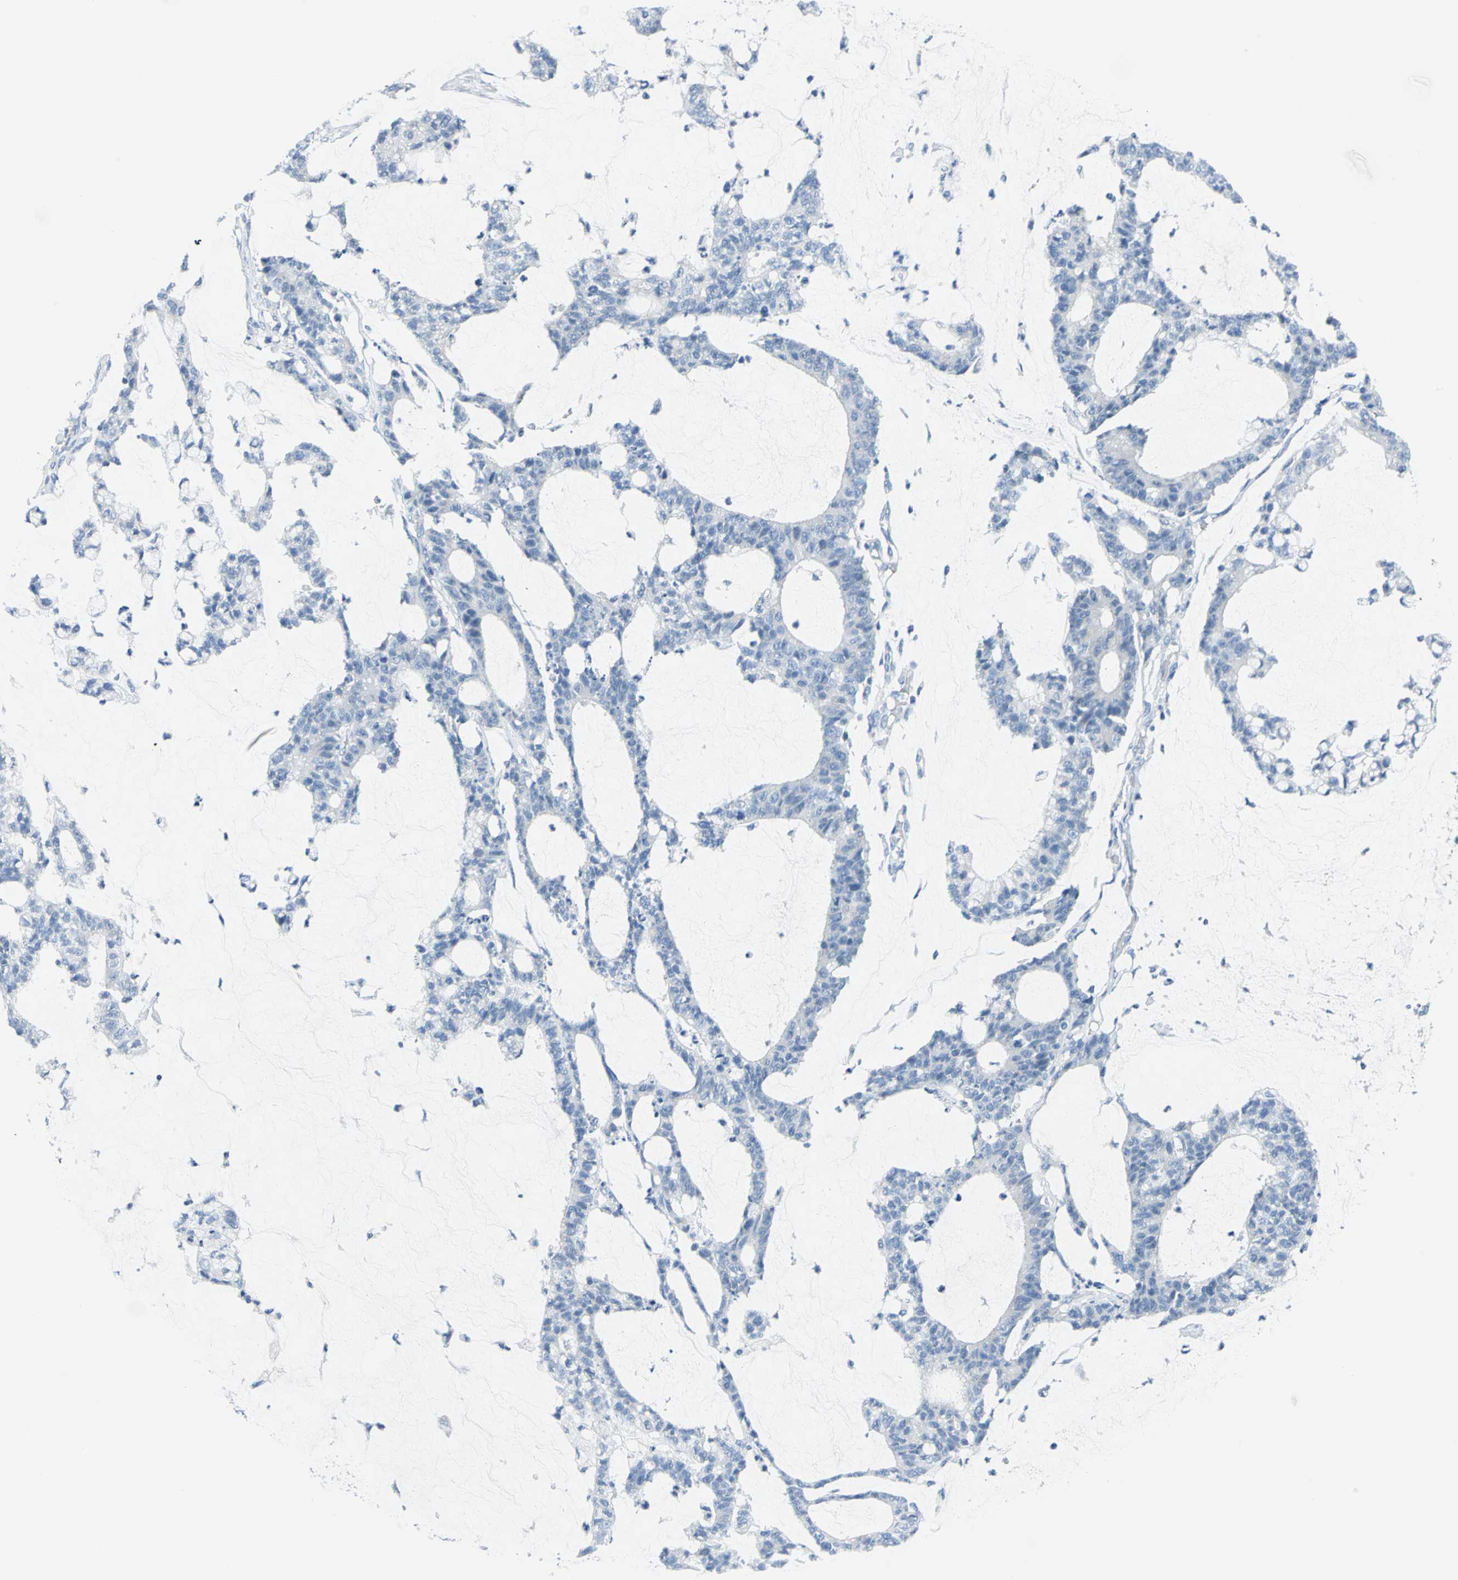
{"staining": {"intensity": "negative", "quantity": "none", "location": "none"}, "tissue": "colorectal cancer", "cell_type": "Tumor cells", "image_type": "cancer", "snomed": [{"axis": "morphology", "description": "Adenocarcinoma, NOS"}, {"axis": "topography", "description": "Colon"}], "caption": "Colorectal adenocarcinoma was stained to show a protein in brown. There is no significant staining in tumor cells. (IHC, brightfield microscopy, high magnification).", "gene": "PKLR", "patient": {"sex": "female", "age": 84}}